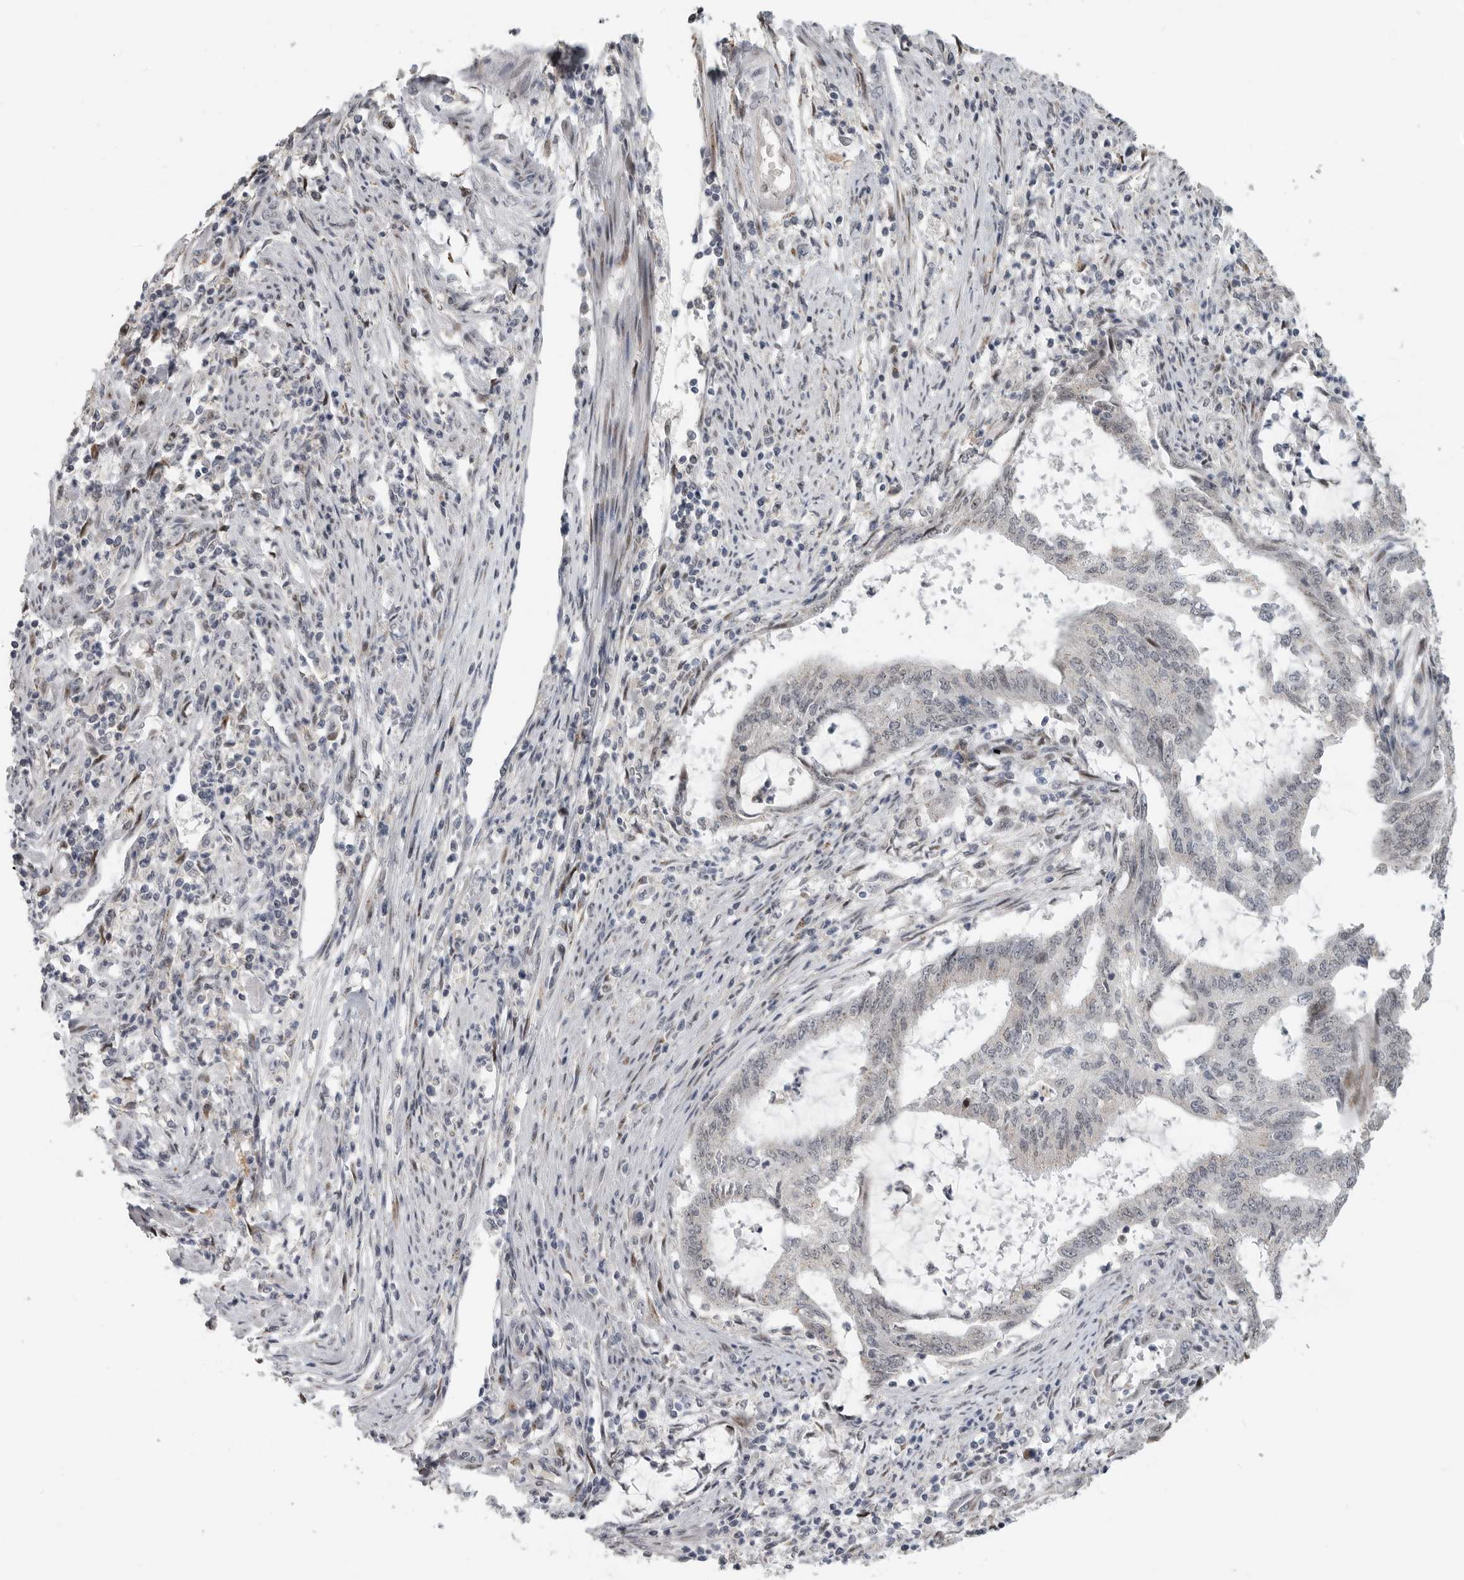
{"staining": {"intensity": "negative", "quantity": "none", "location": "none"}, "tissue": "endometrial cancer", "cell_type": "Tumor cells", "image_type": "cancer", "snomed": [{"axis": "morphology", "description": "Adenocarcinoma, NOS"}, {"axis": "topography", "description": "Endometrium"}], "caption": "A histopathology image of human endometrial adenocarcinoma is negative for staining in tumor cells.", "gene": "PCMTD1", "patient": {"sex": "female", "age": 51}}